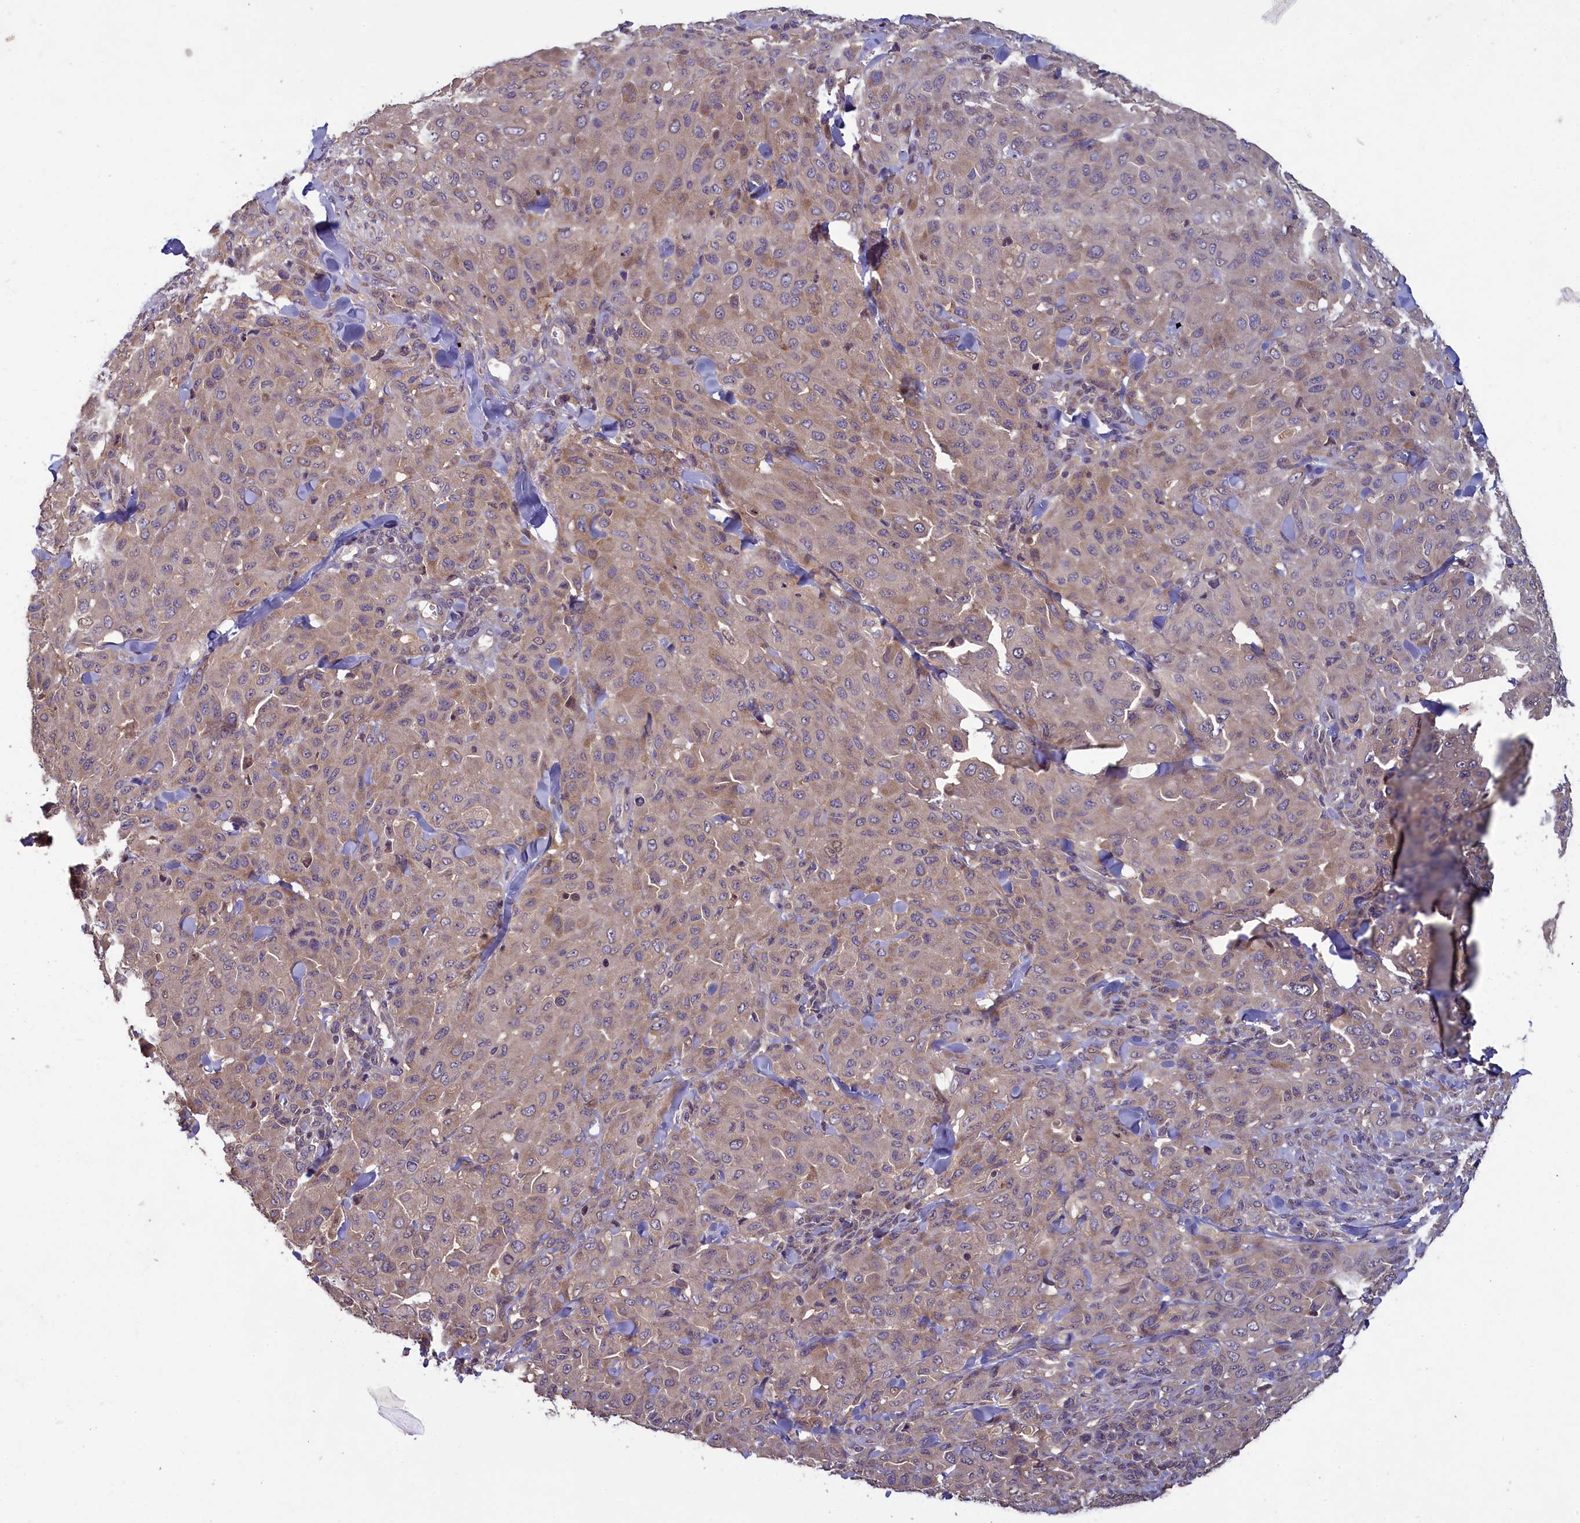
{"staining": {"intensity": "weak", "quantity": "25%-75%", "location": "cytoplasmic/membranous"}, "tissue": "melanoma", "cell_type": "Tumor cells", "image_type": "cancer", "snomed": [{"axis": "morphology", "description": "Malignant melanoma, Metastatic site"}, {"axis": "topography", "description": "Skin"}], "caption": "Brown immunohistochemical staining in human melanoma demonstrates weak cytoplasmic/membranous expression in about 25%-75% of tumor cells.", "gene": "NUDT6", "patient": {"sex": "female", "age": 81}}